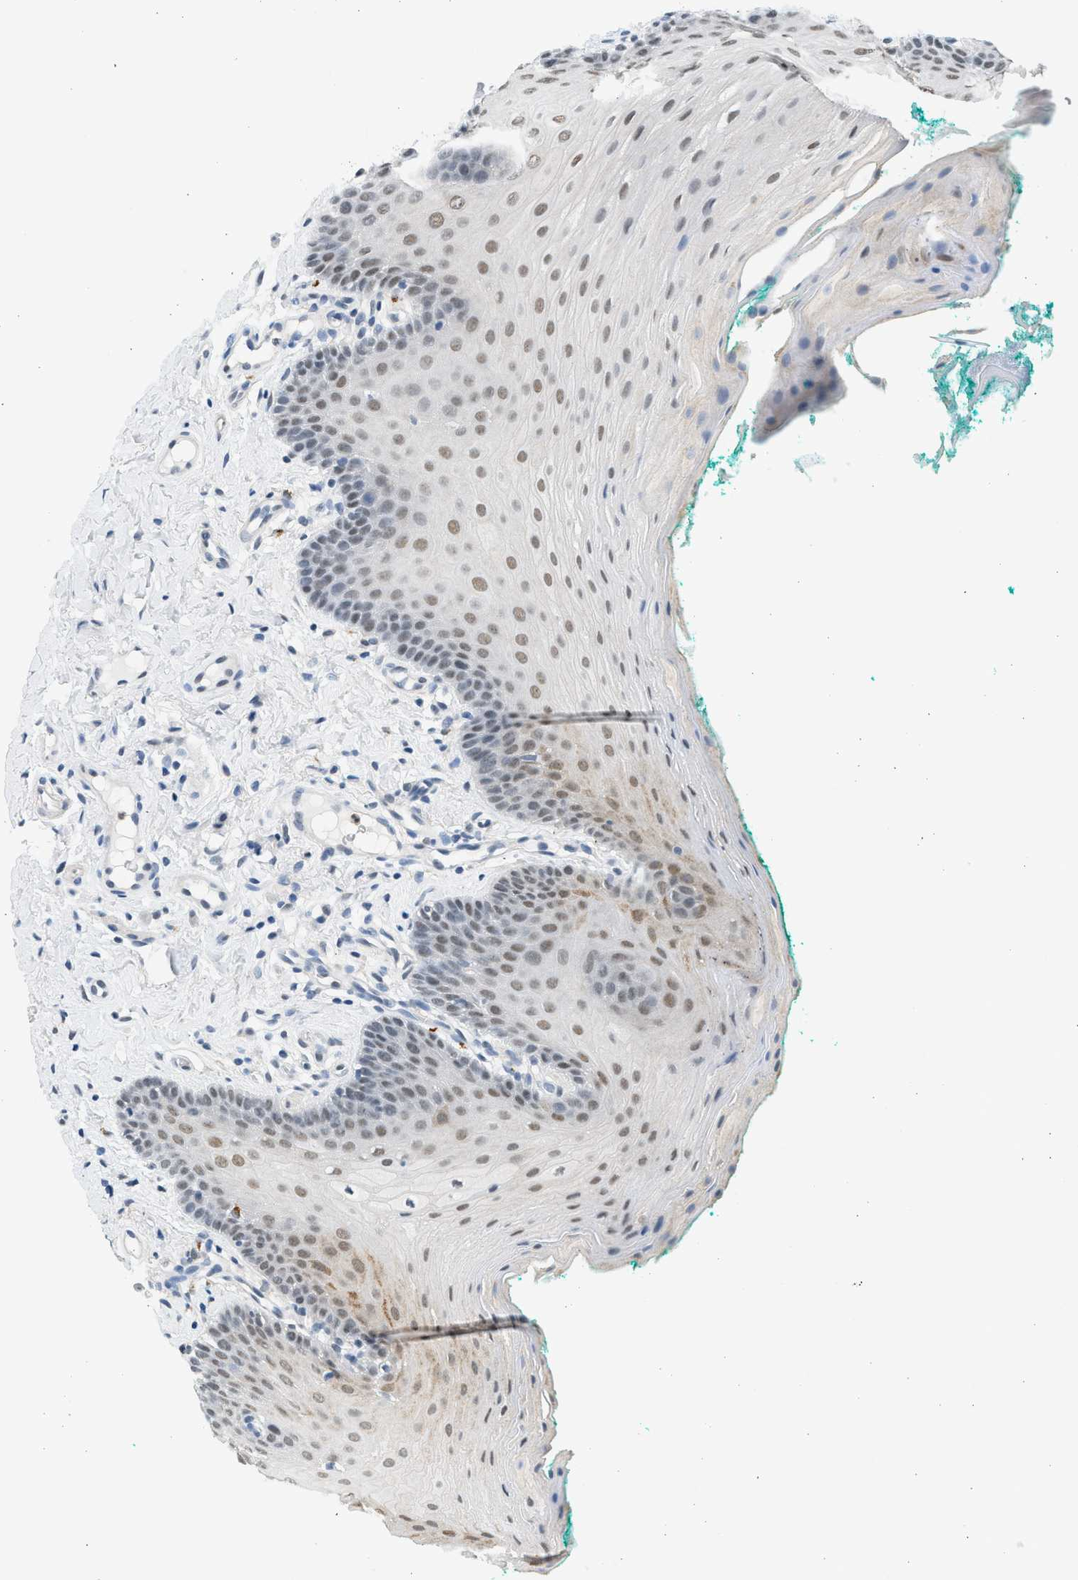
{"staining": {"intensity": "weak", "quantity": "25%-75%", "location": "cytoplasmic/membranous"}, "tissue": "oral mucosa", "cell_type": "Squamous epithelial cells", "image_type": "normal", "snomed": [{"axis": "morphology", "description": "Normal tissue, NOS"}, {"axis": "topography", "description": "Oral tissue"}], "caption": "The photomicrograph demonstrates a brown stain indicating the presence of a protein in the cytoplasmic/membranous of squamous epithelial cells in oral mucosa.", "gene": "HIPK1", "patient": {"sex": "male", "age": 58}}